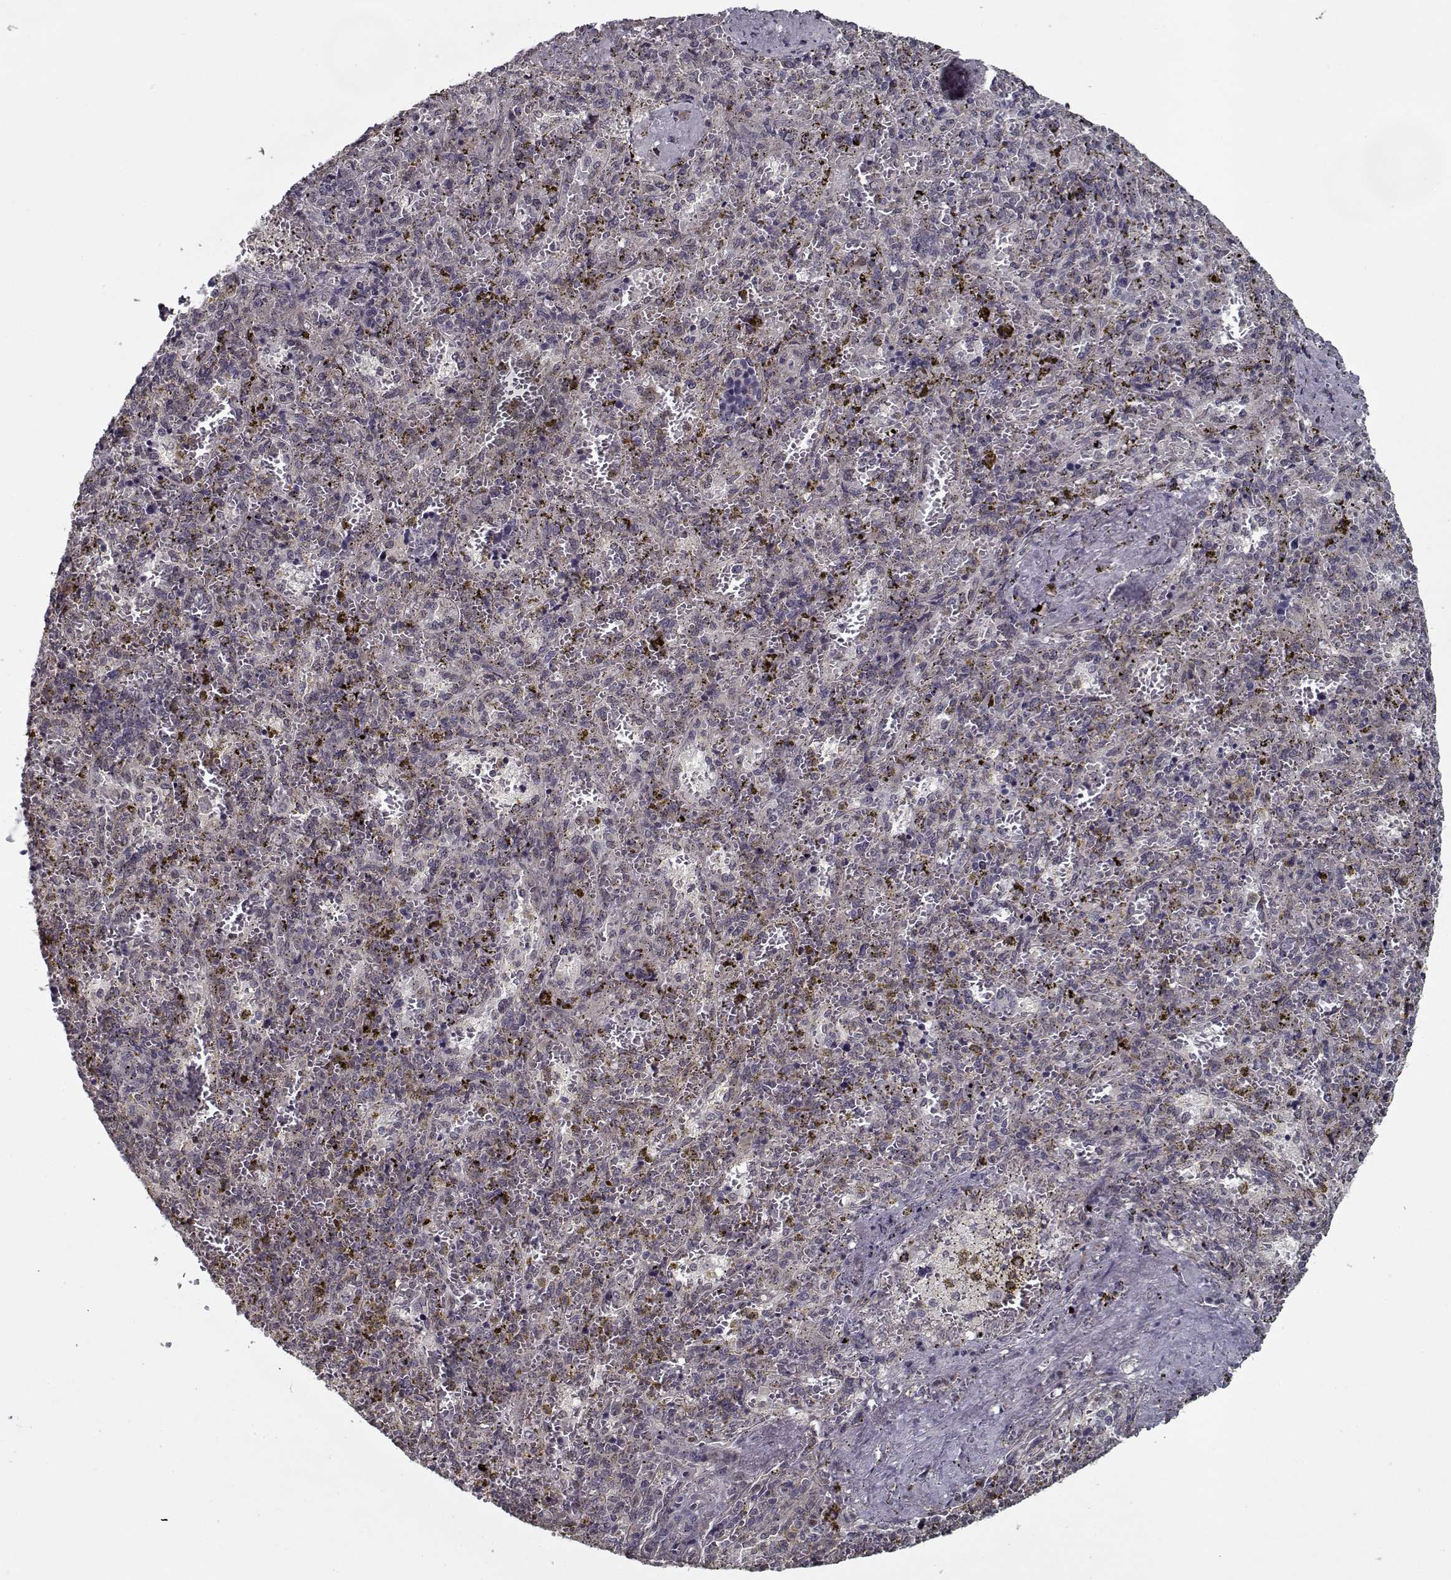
{"staining": {"intensity": "weak", "quantity": "<25%", "location": "cytoplasmic/membranous"}, "tissue": "spleen", "cell_type": "Cells in red pulp", "image_type": "normal", "snomed": [{"axis": "morphology", "description": "Normal tissue, NOS"}, {"axis": "topography", "description": "Spleen"}], "caption": "DAB (3,3'-diaminobenzidine) immunohistochemical staining of unremarkable spleen exhibits no significant positivity in cells in red pulp.", "gene": "NLK", "patient": {"sex": "female", "age": 50}}